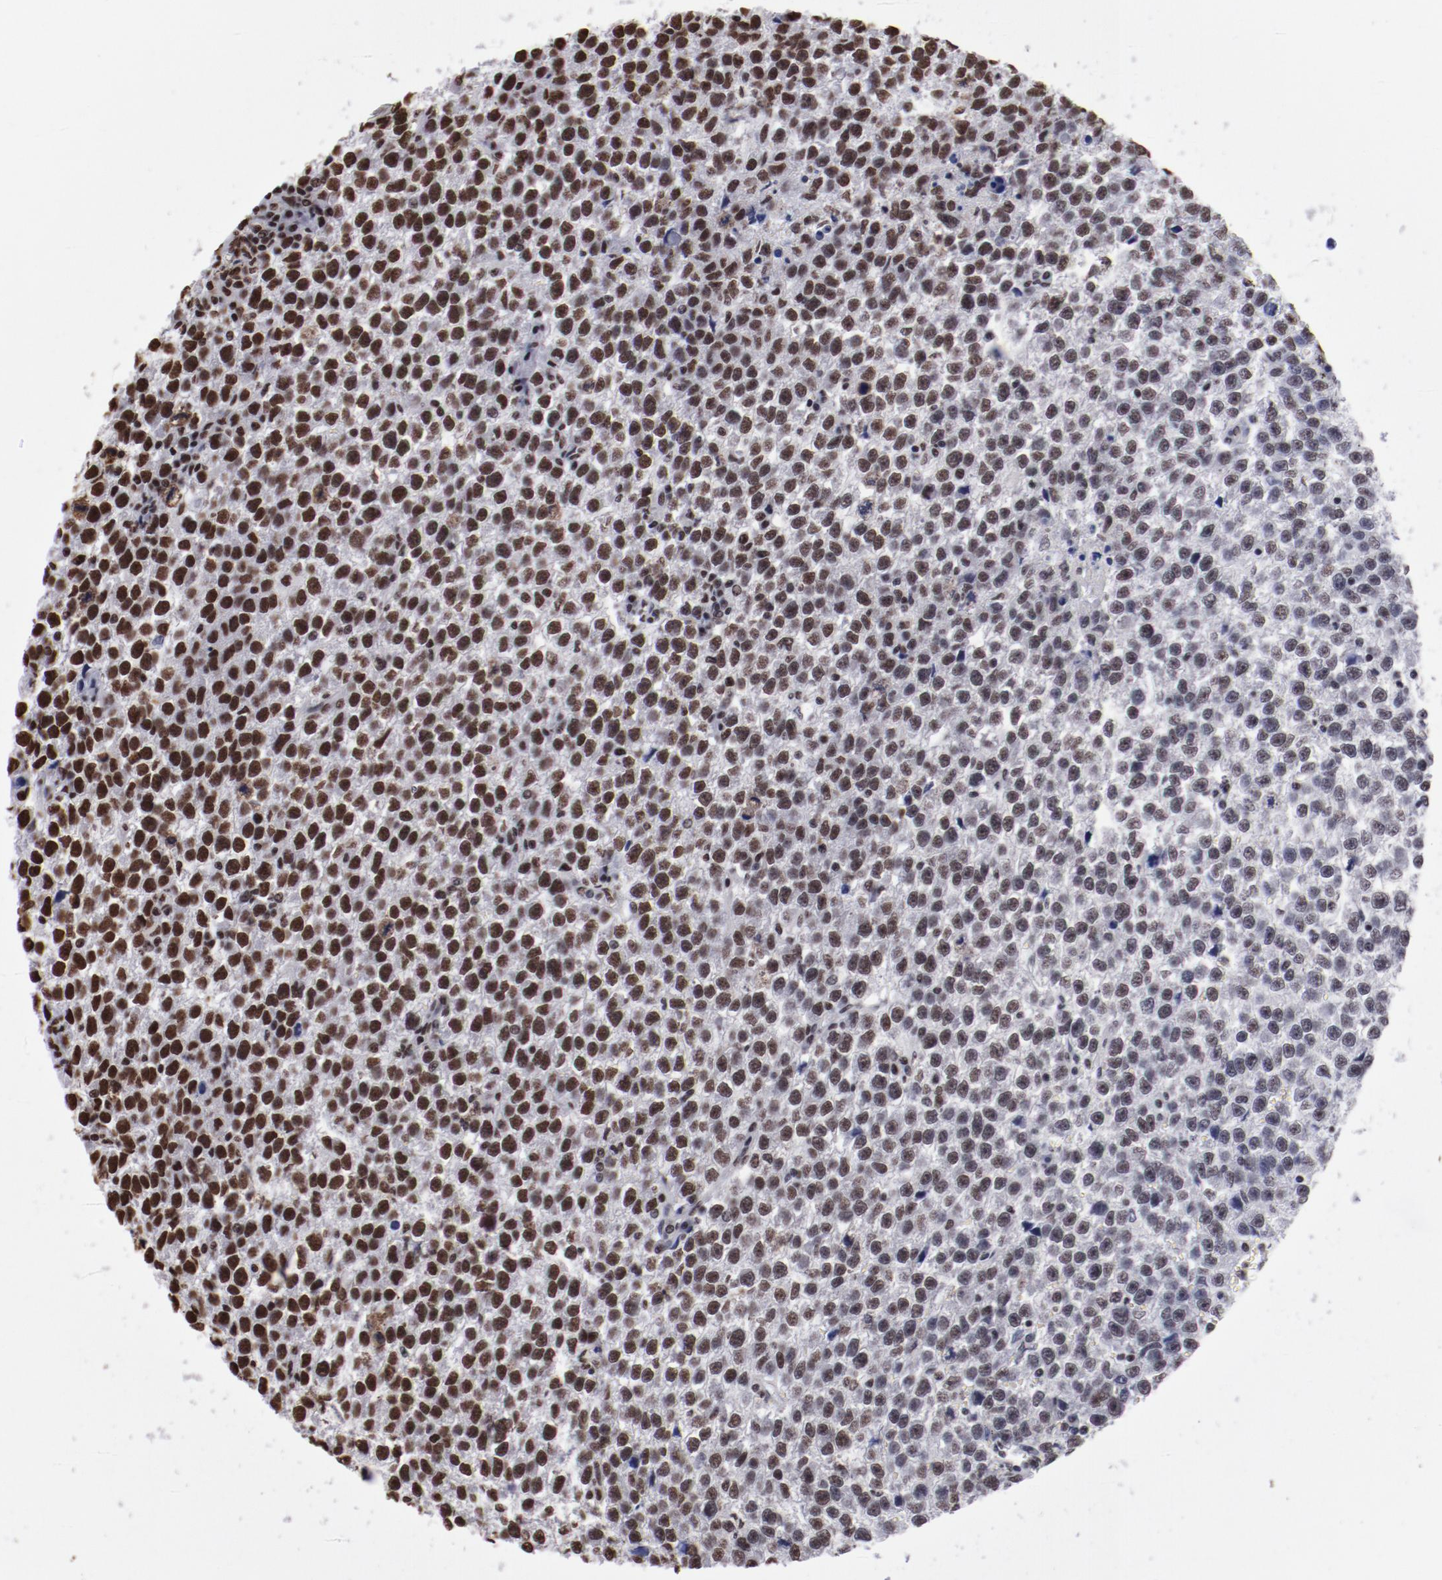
{"staining": {"intensity": "strong", "quantity": ">75%", "location": "nuclear"}, "tissue": "testis cancer", "cell_type": "Tumor cells", "image_type": "cancer", "snomed": [{"axis": "morphology", "description": "Seminoma, NOS"}, {"axis": "topography", "description": "Testis"}], "caption": "Protein analysis of testis cancer tissue reveals strong nuclear expression in about >75% of tumor cells.", "gene": "HNRNPA2B1", "patient": {"sex": "male", "age": 35}}